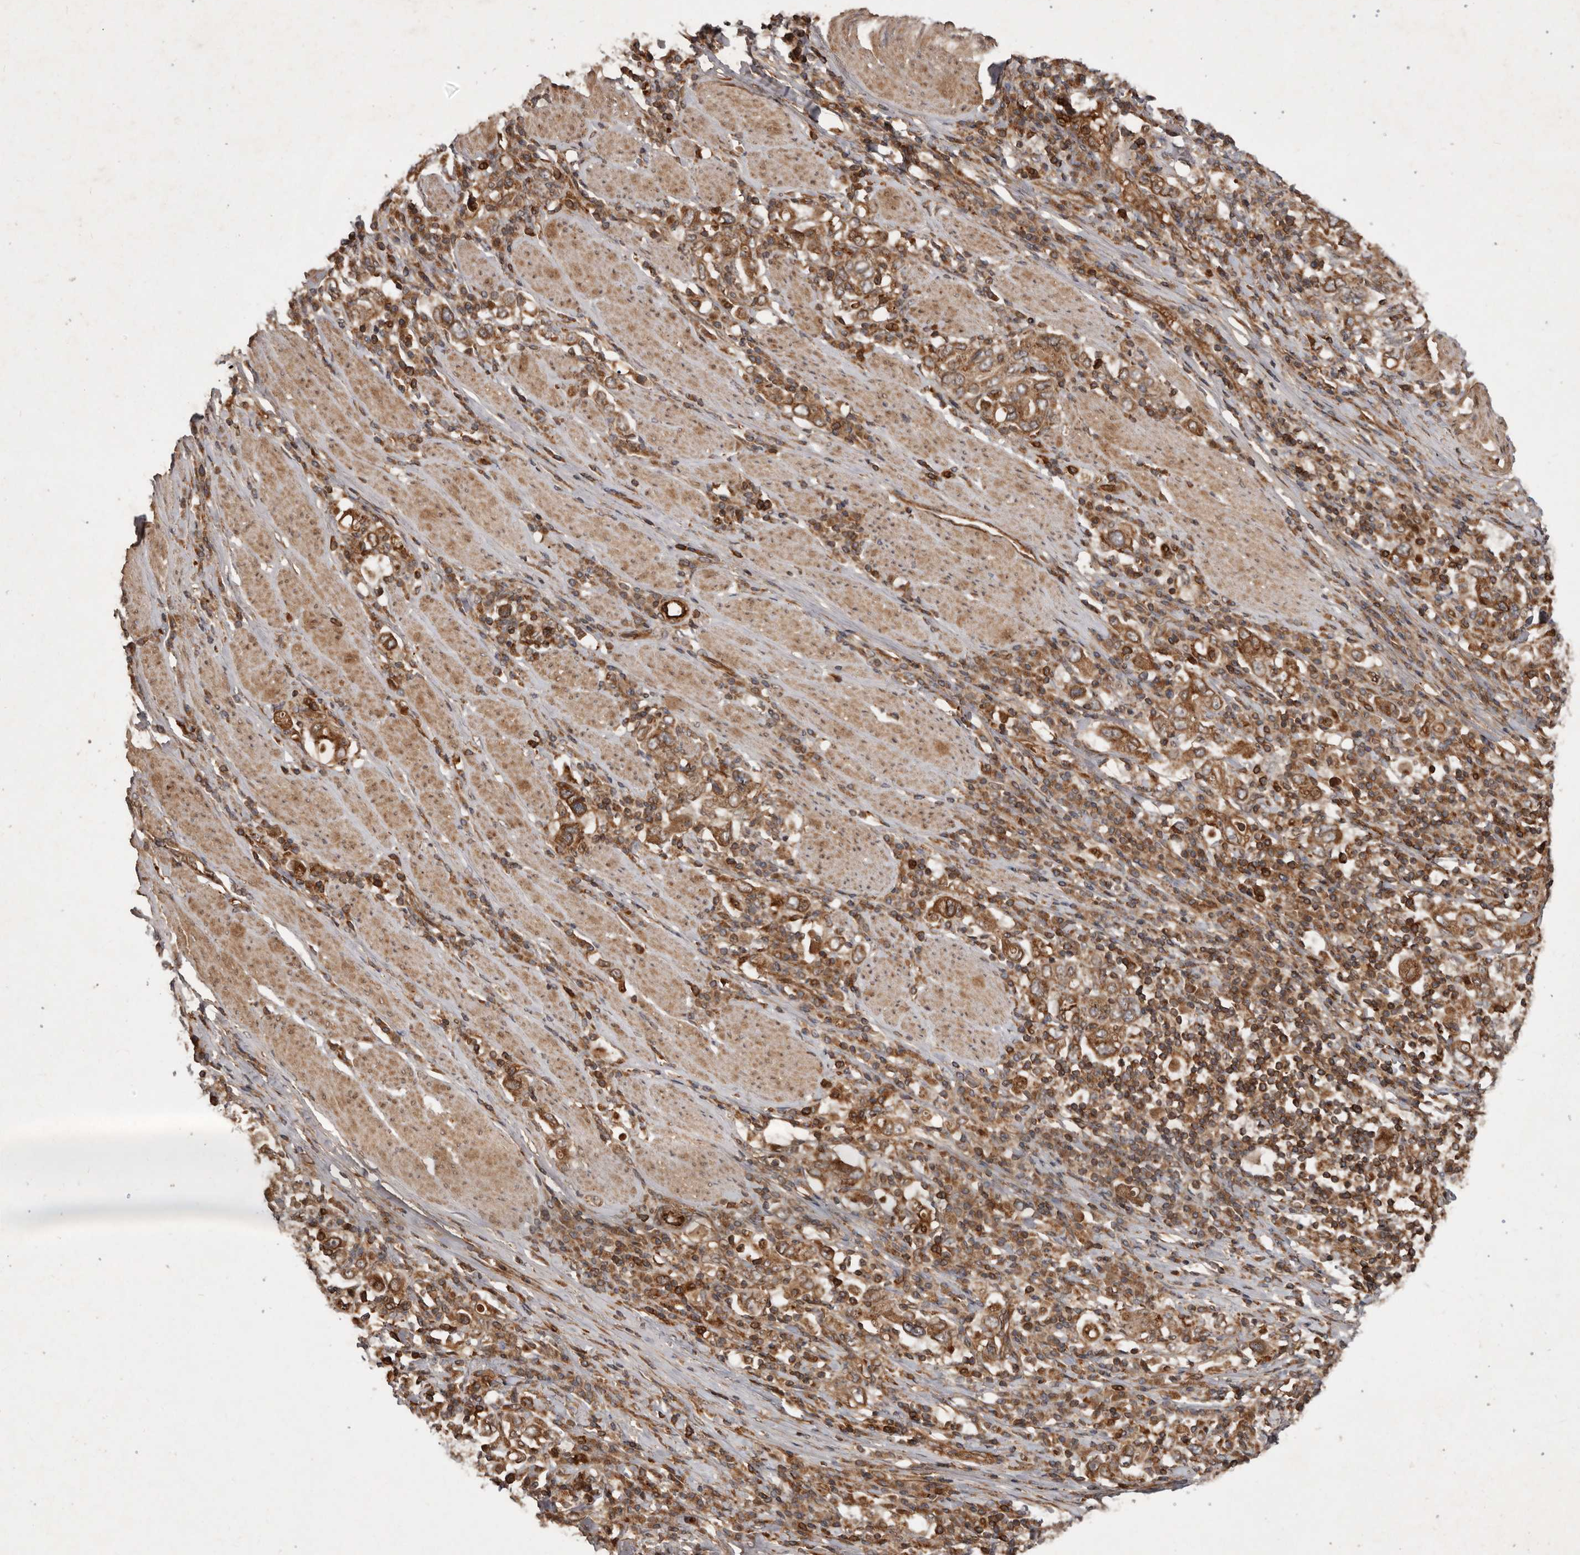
{"staining": {"intensity": "moderate", "quantity": ">75%", "location": "cytoplasmic/membranous"}, "tissue": "stomach cancer", "cell_type": "Tumor cells", "image_type": "cancer", "snomed": [{"axis": "morphology", "description": "Adenocarcinoma, NOS"}, {"axis": "topography", "description": "Stomach, upper"}], "caption": "Immunohistochemical staining of human stomach cancer exhibits moderate cytoplasmic/membranous protein positivity in about >75% of tumor cells.", "gene": "STK36", "patient": {"sex": "male", "age": 62}}